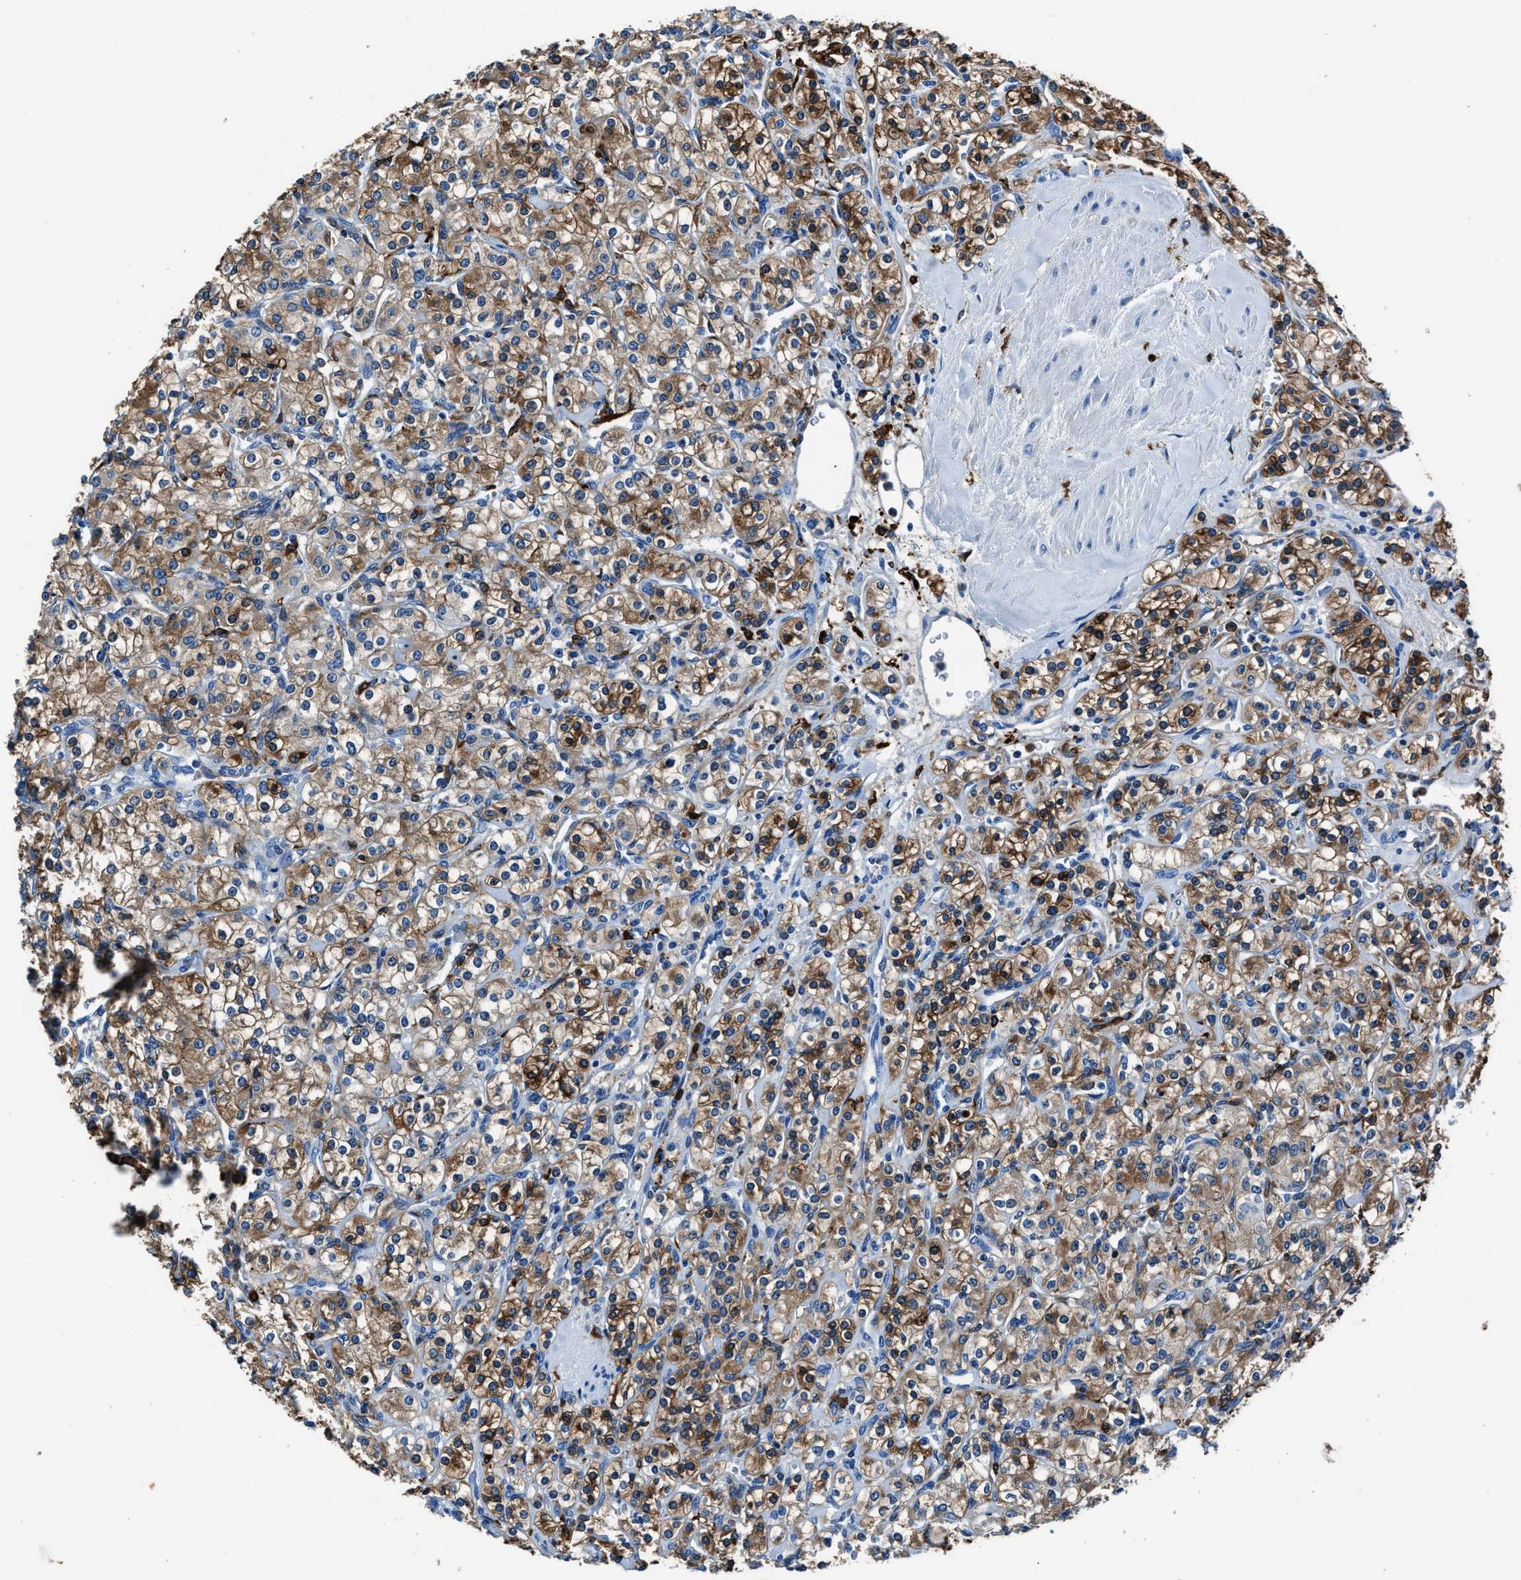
{"staining": {"intensity": "moderate", "quantity": ">75%", "location": "cytoplasmic/membranous"}, "tissue": "renal cancer", "cell_type": "Tumor cells", "image_type": "cancer", "snomed": [{"axis": "morphology", "description": "Adenocarcinoma, NOS"}, {"axis": "topography", "description": "Kidney"}], "caption": "High-power microscopy captured an IHC micrograph of renal cancer (adenocarcinoma), revealing moderate cytoplasmic/membranous positivity in approximately >75% of tumor cells.", "gene": "FTL", "patient": {"sex": "male", "age": 77}}